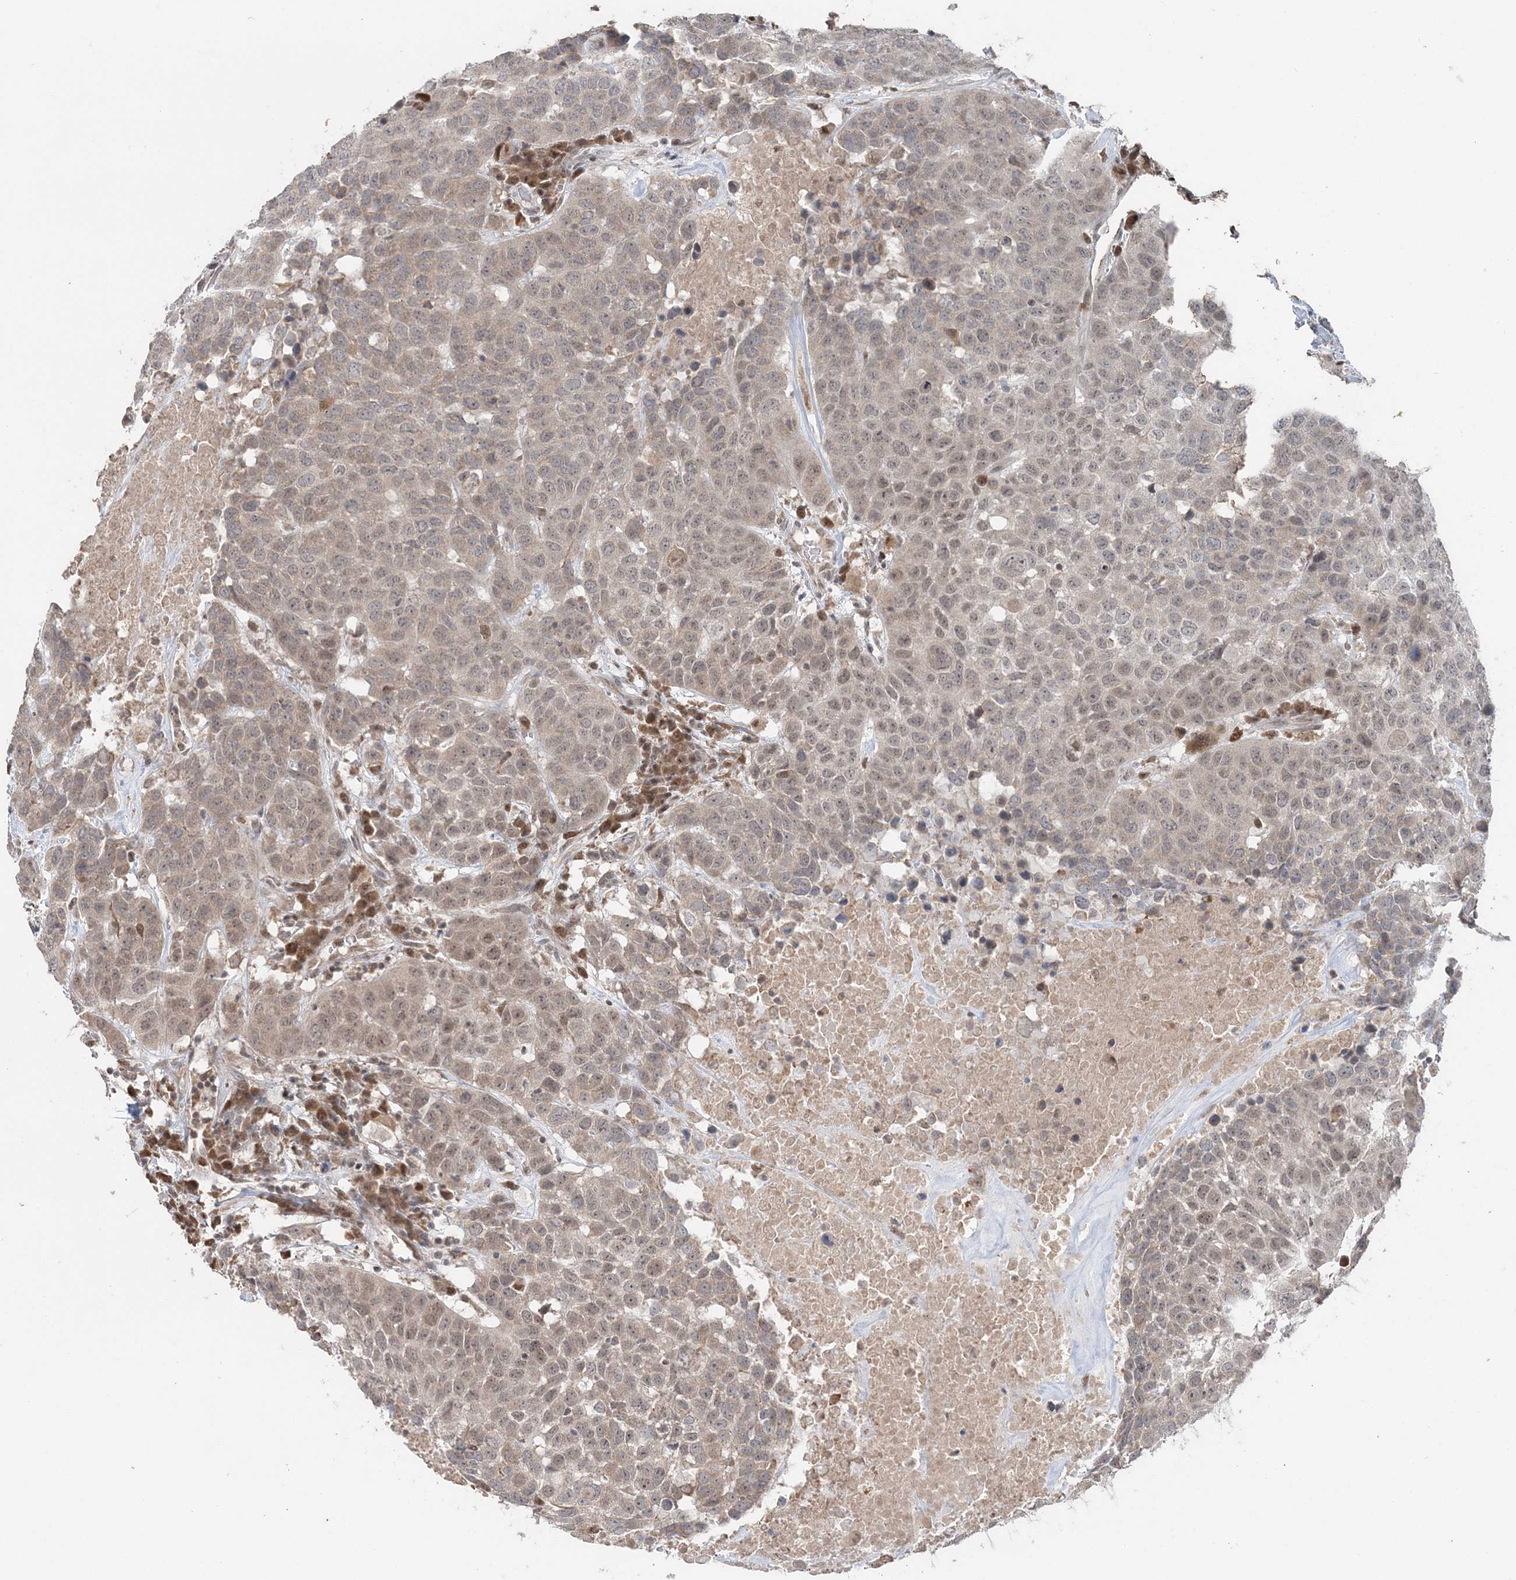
{"staining": {"intensity": "weak", "quantity": "25%-75%", "location": "nuclear"}, "tissue": "head and neck cancer", "cell_type": "Tumor cells", "image_type": "cancer", "snomed": [{"axis": "morphology", "description": "Squamous cell carcinoma, NOS"}, {"axis": "topography", "description": "Head-Neck"}], "caption": "Human head and neck cancer stained with a brown dye shows weak nuclear positive staining in approximately 25%-75% of tumor cells.", "gene": "SLU7", "patient": {"sex": "male", "age": 66}}